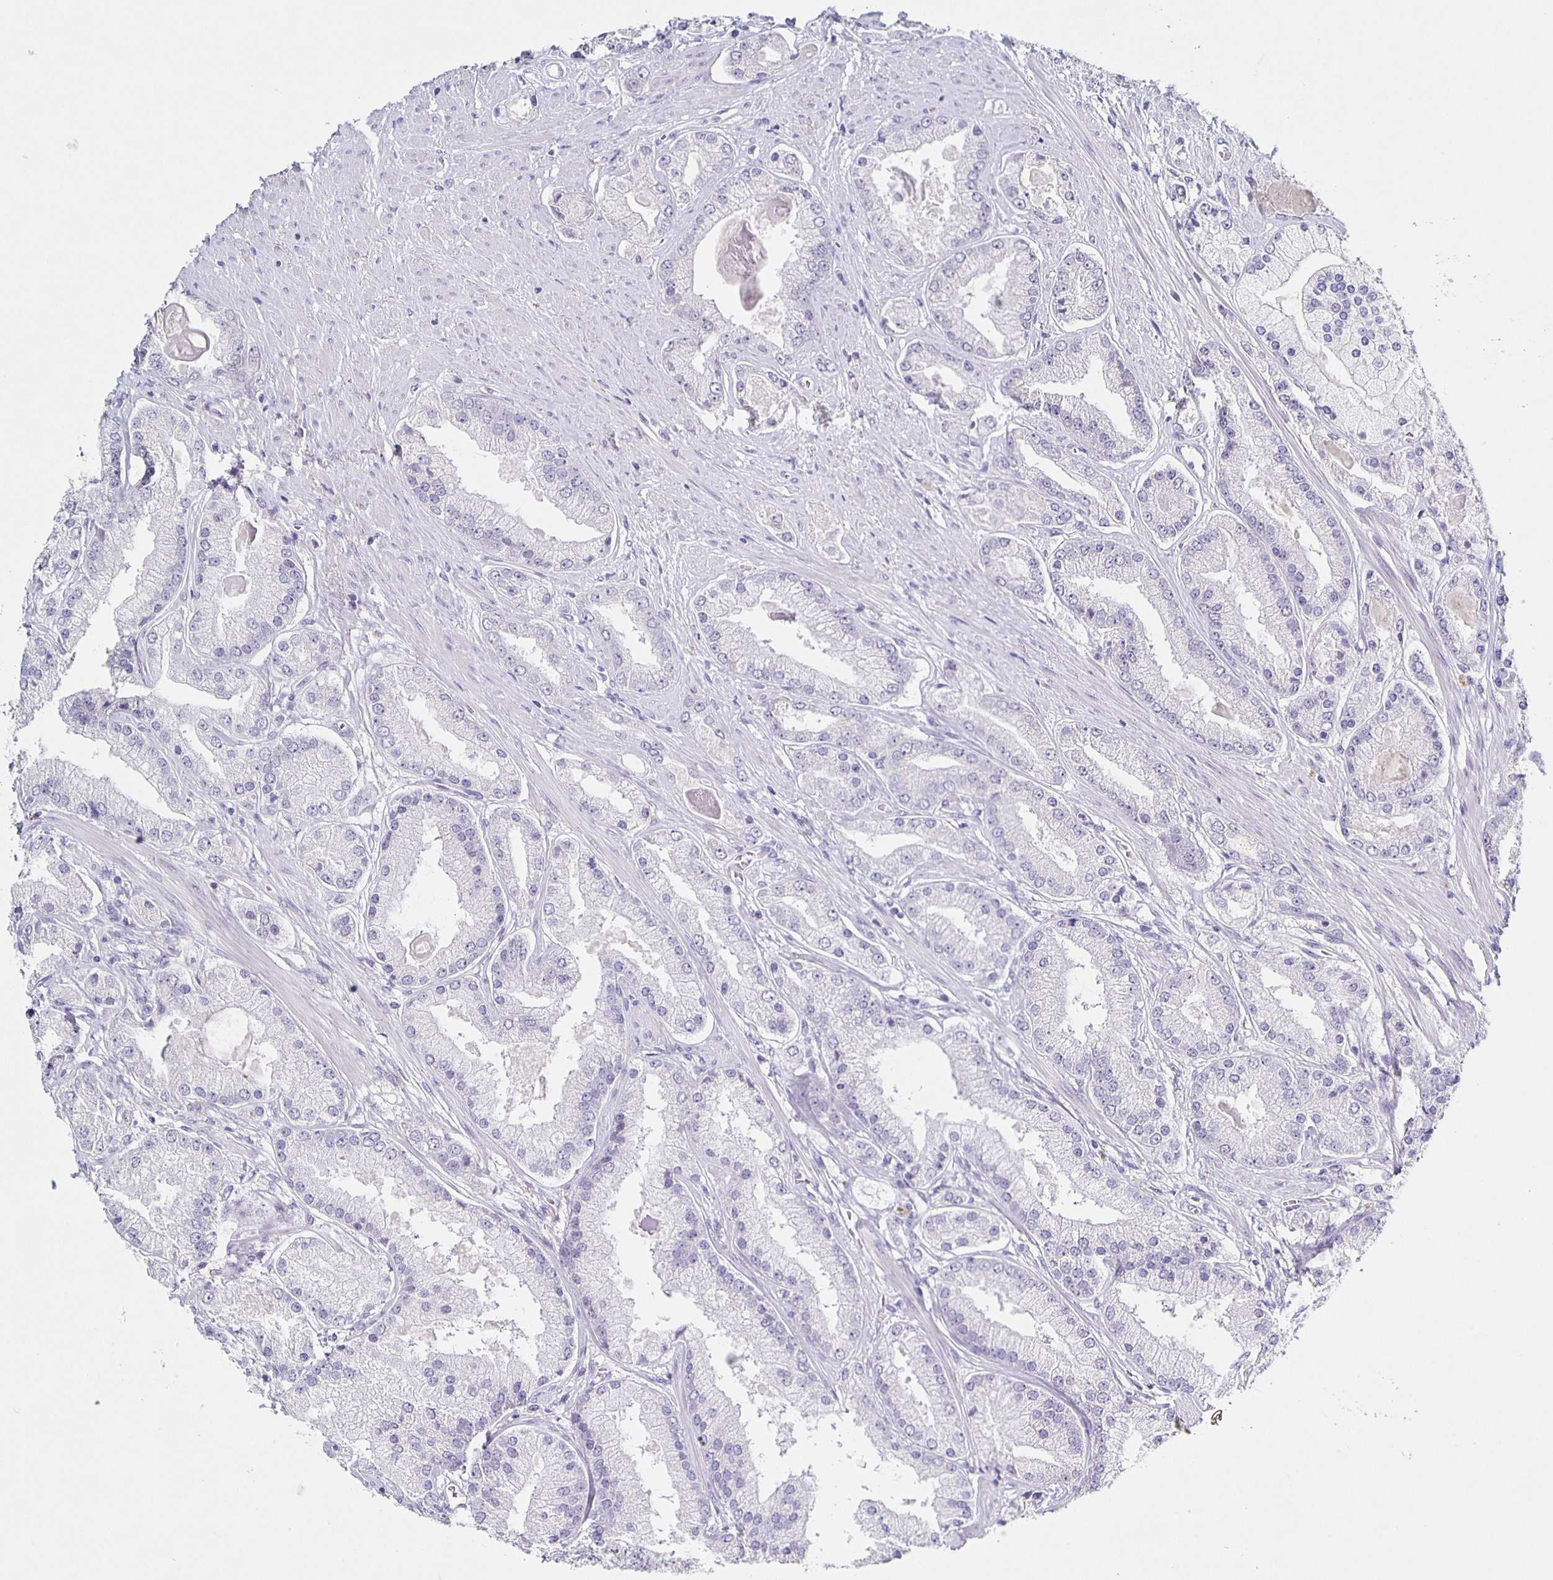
{"staining": {"intensity": "negative", "quantity": "none", "location": "none"}, "tissue": "prostate cancer", "cell_type": "Tumor cells", "image_type": "cancer", "snomed": [{"axis": "morphology", "description": "Adenocarcinoma, High grade"}, {"axis": "topography", "description": "Prostate"}], "caption": "The photomicrograph displays no staining of tumor cells in prostate cancer (adenocarcinoma (high-grade)).", "gene": "CARNS1", "patient": {"sex": "male", "age": 67}}